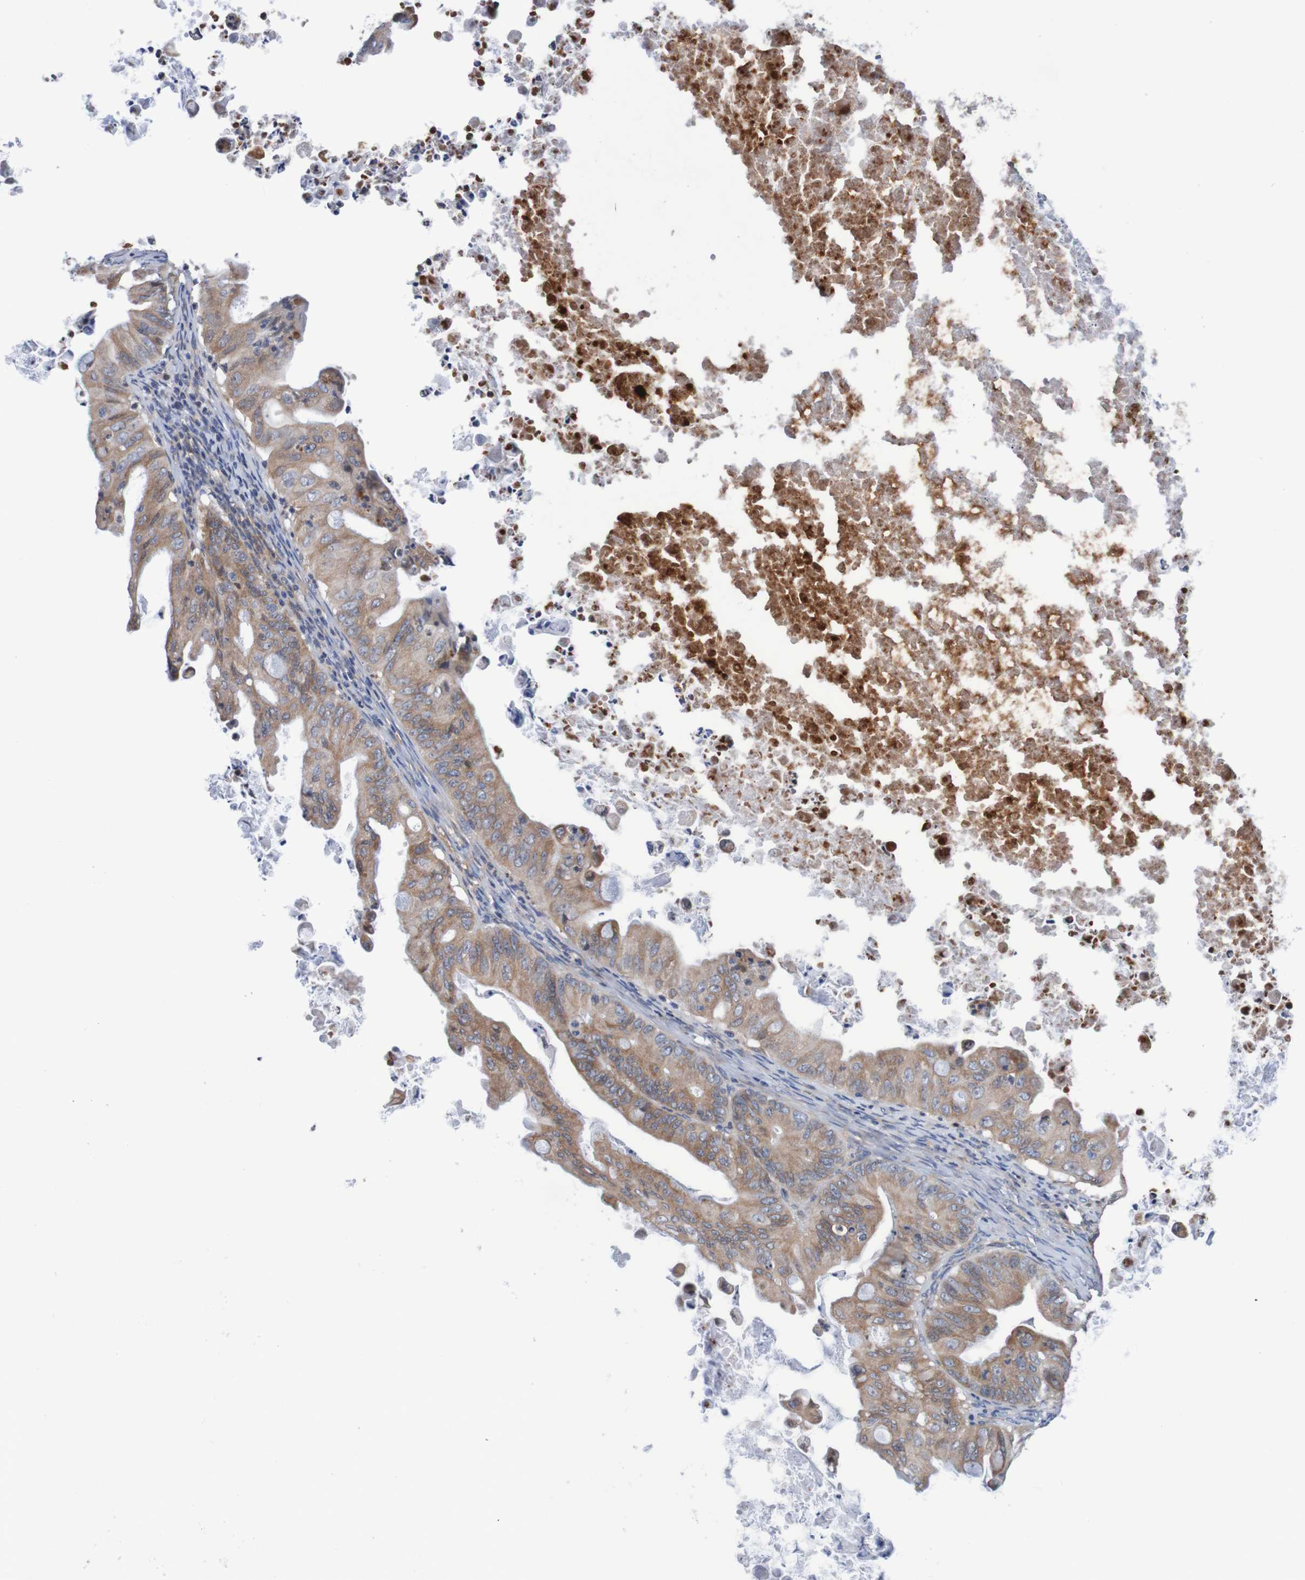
{"staining": {"intensity": "moderate", "quantity": ">75%", "location": "cytoplasmic/membranous"}, "tissue": "ovarian cancer", "cell_type": "Tumor cells", "image_type": "cancer", "snomed": [{"axis": "morphology", "description": "Cystadenocarcinoma, mucinous, NOS"}, {"axis": "topography", "description": "Ovary"}], "caption": "This is an image of immunohistochemistry staining of ovarian cancer, which shows moderate staining in the cytoplasmic/membranous of tumor cells.", "gene": "FIBP", "patient": {"sex": "female", "age": 37}}